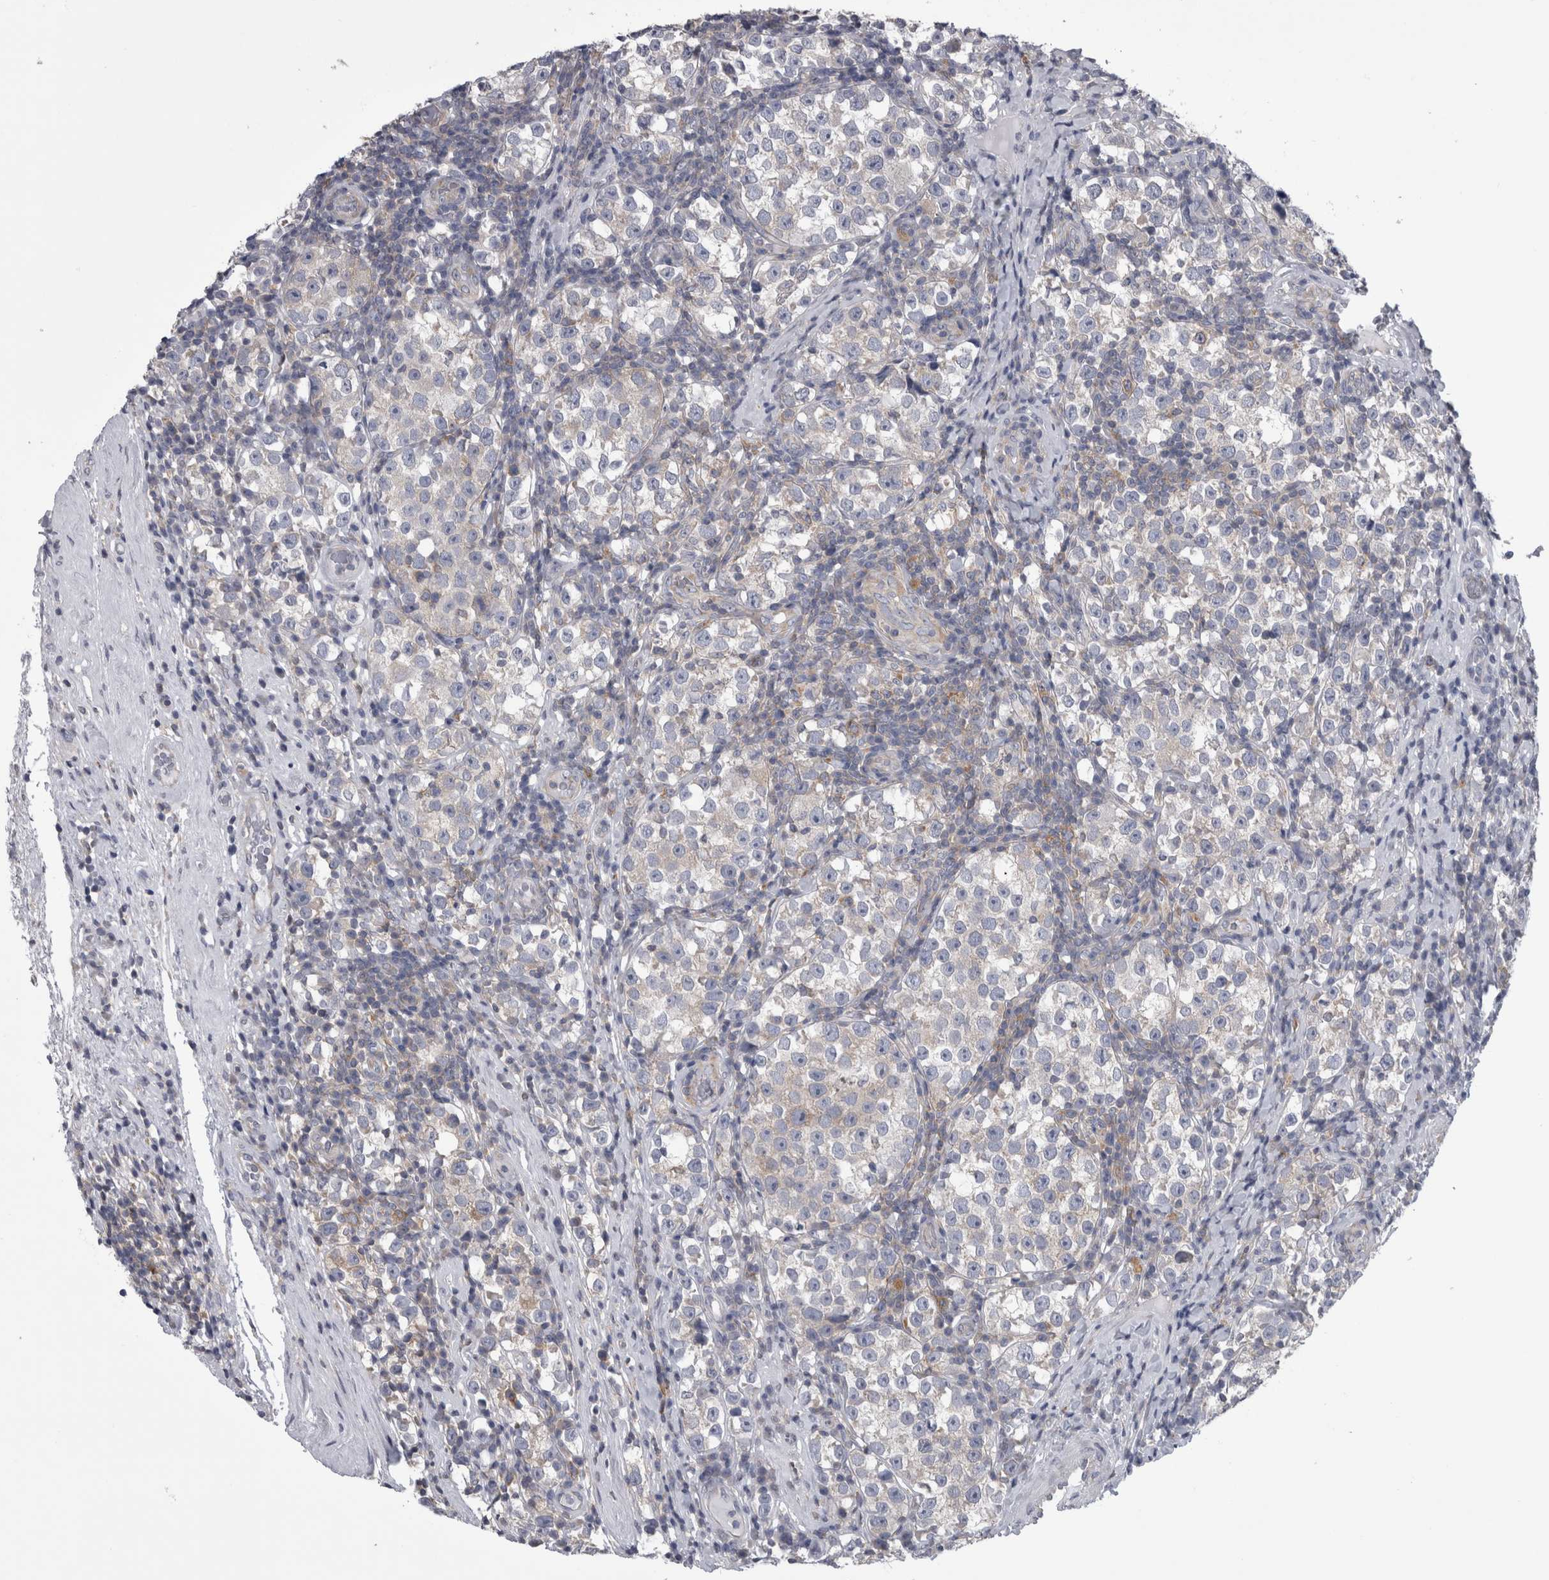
{"staining": {"intensity": "weak", "quantity": "25%-75%", "location": "cytoplasmic/membranous"}, "tissue": "testis cancer", "cell_type": "Tumor cells", "image_type": "cancer", "snomed": [{"axis": "morphology", "description": "Normal tissue, NOS"}, {"axis": "morphology", "description": "Seminoma, NOS"}, {"axis": "topography", "description": "Testis"}], "caption": "Immunohistochemistry of human testis seminoma exhibits low levels of weak cytoplasmic/membranous expression in about 25%-75% of tumor cells.", "gene": "PRRC2C", "patient": {"sex": "male", "age": 43}}